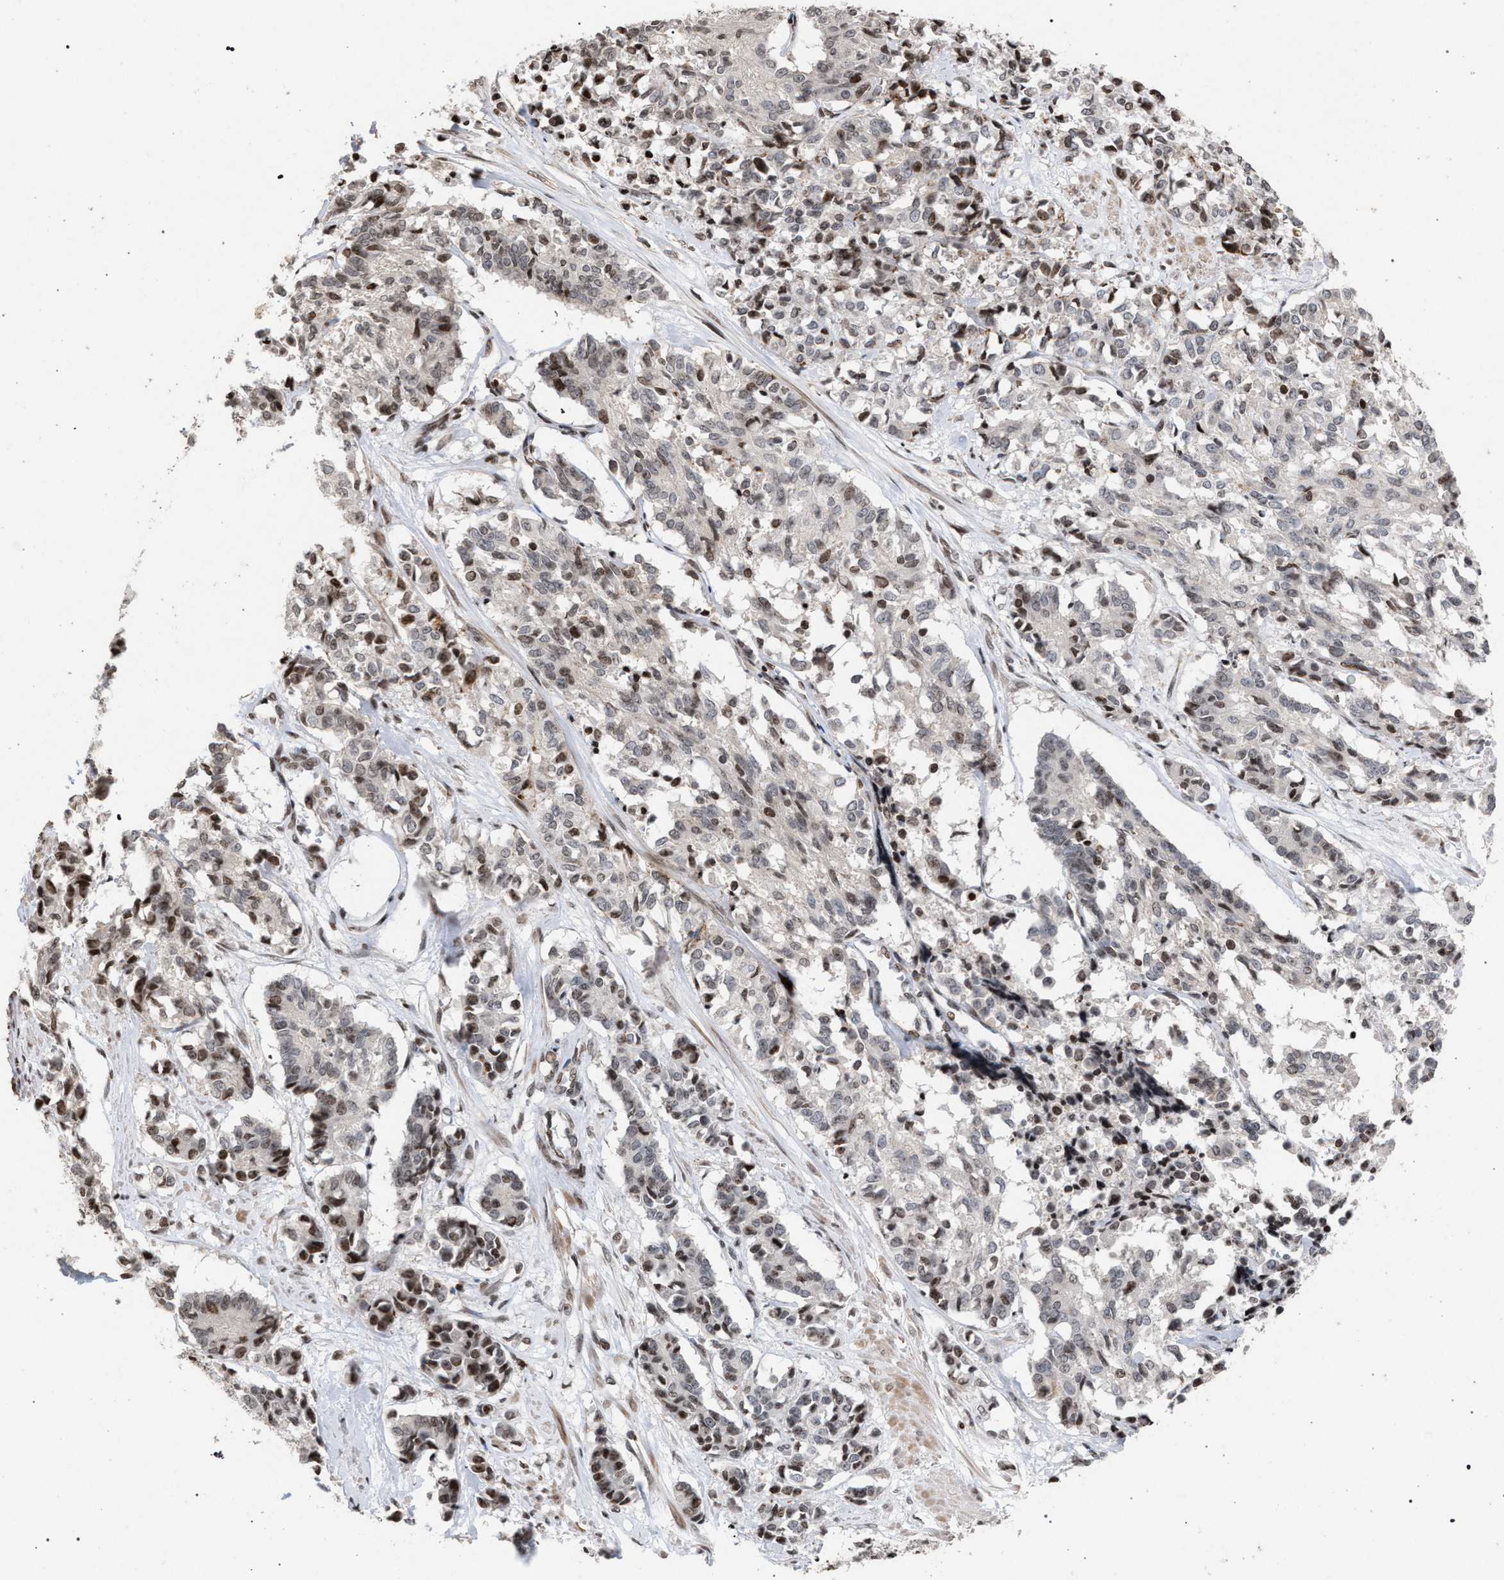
{"staining": {"intensity": "moderate", "quantity": "<25%", "location": "nuclear"}, "tissue": "cervical cancer", "cell_type": "Tumor cells", "image_type": "cancer", "snomed": [{"axis": "morphology", "description": "Squamous cell carcinoma, NOS"}, {"axis": "topography", "description": "Cervix"}], "caption": "Cervical squamous cell carcinoma stained with immunohistochemistry (IHC) reveals moderate nuclear staining in about <25% of tumor cells. (DAB (3,3'-diaminobenzidine) IHC, brown staining for protein, blue staining for nuclei).", "gene": "FOXD3", "patient": {"sex": "female", "age": 35}}